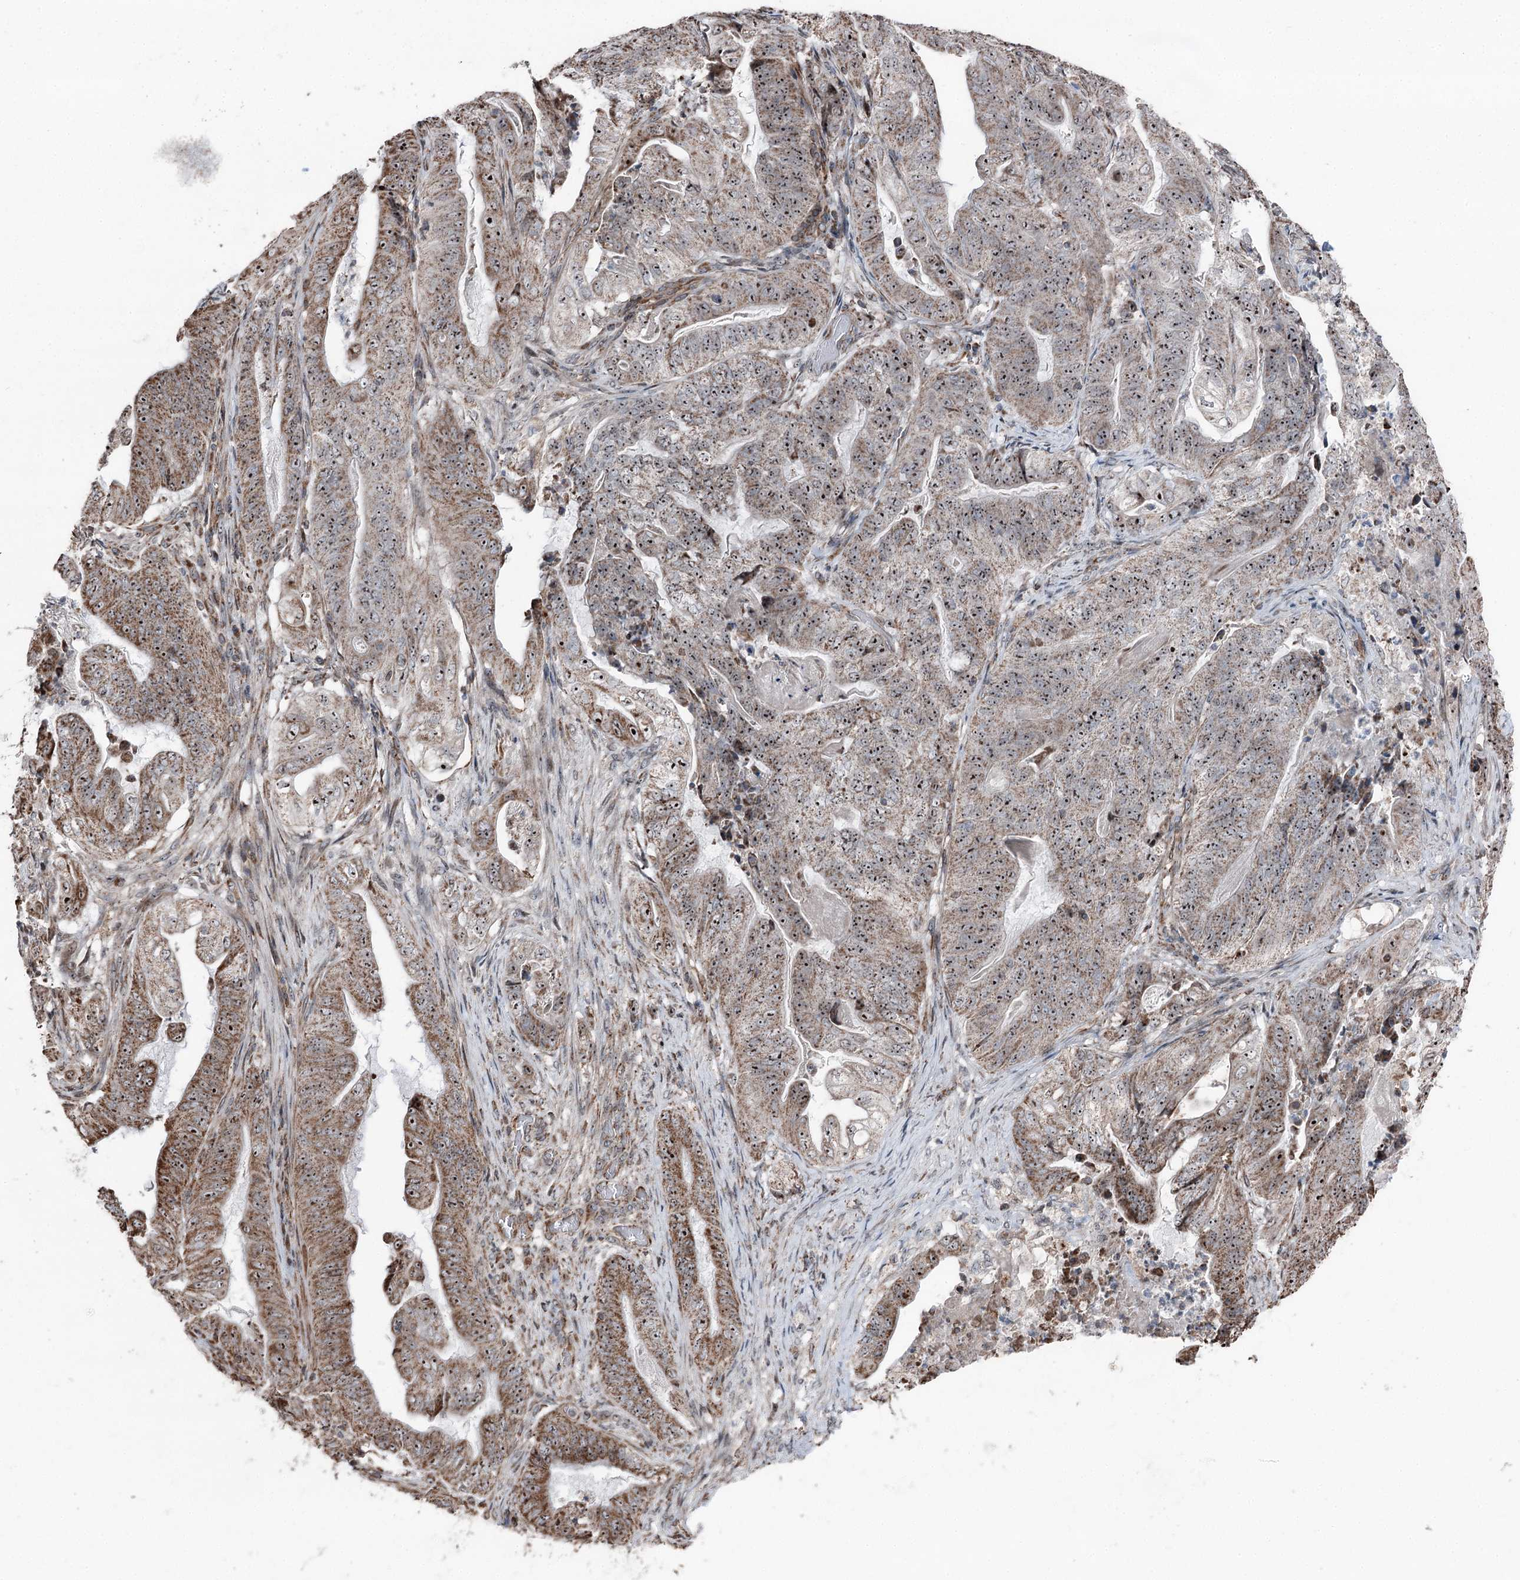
{"staining": {"intensity": "strong", "quantity": ">75%", "location": "cytoplasmic/membranous,nuclear"}, "tissue": "stomach cancer", "cell_type": "Tumor cells", "image_type": "cancer", "snomed": [{"axis": "morphology", "description": "Adenocarcinoma, NOS"}, {"axis": "topography", "description": "Stomach"}], "caption": "Human stomach cancer (adenocarcinoma) stained with a brown dye exhibits strong cytoplasmic/membranous and nuclear positive staining in about >75% of tumor cells.", "gene": "STEEP1", "patient": {"sex": "female", "age": 73}}